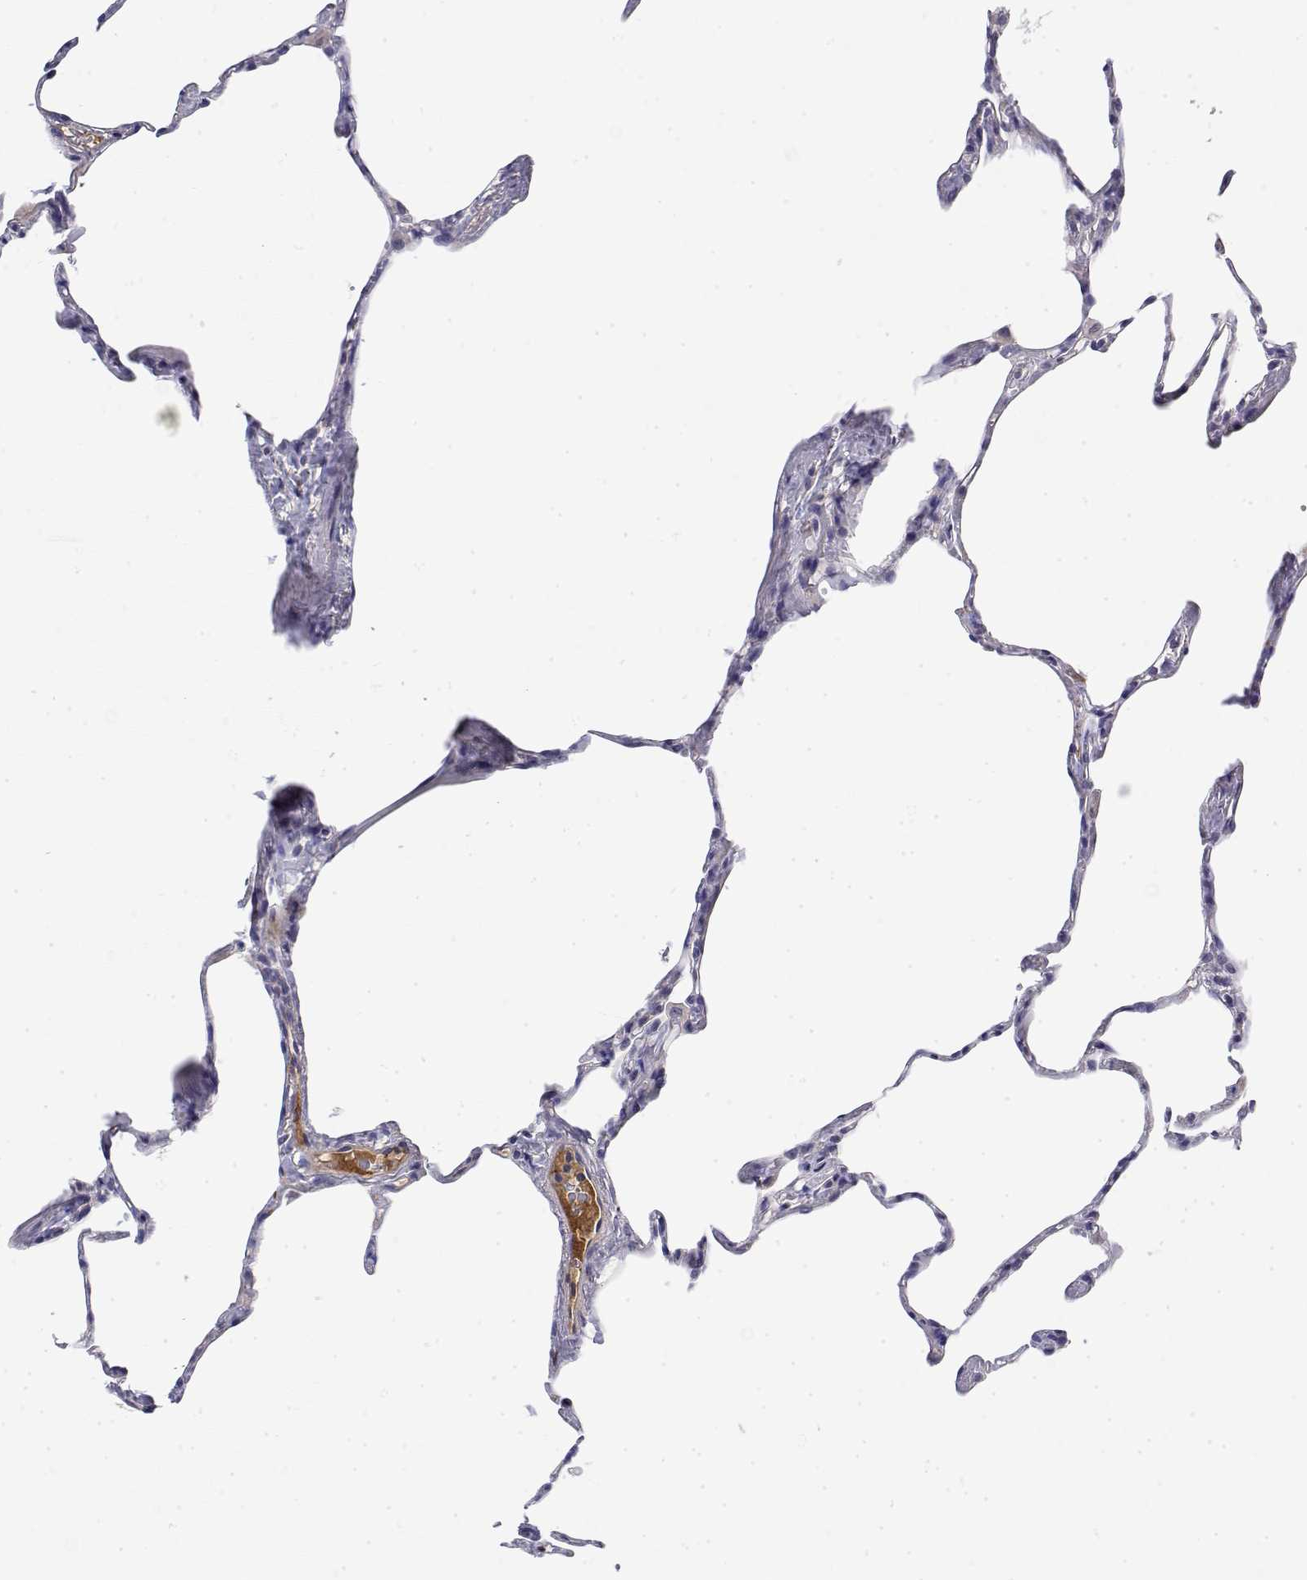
{"staining": {"intensity": "negative", "quantity": "none", "location": "none"}, "tissue": "lung", "cell_type": "Alveolar cells", "image_type": "normal", "snomed": [{"axis": "morphology", "description": "Normal tissue, NOS"}, {"axis": "topography", "description": "Lung"}], "caption": "Alveolar cells are negative for protein expression in benign human lung. The staining is performed using DAB (3,3'-diaminobenzidine) brown chromogen with nuclei counter-stained in using hematoxylin.", "gene": "GGACT", "patient": {"sex": "male", "age": 65}}